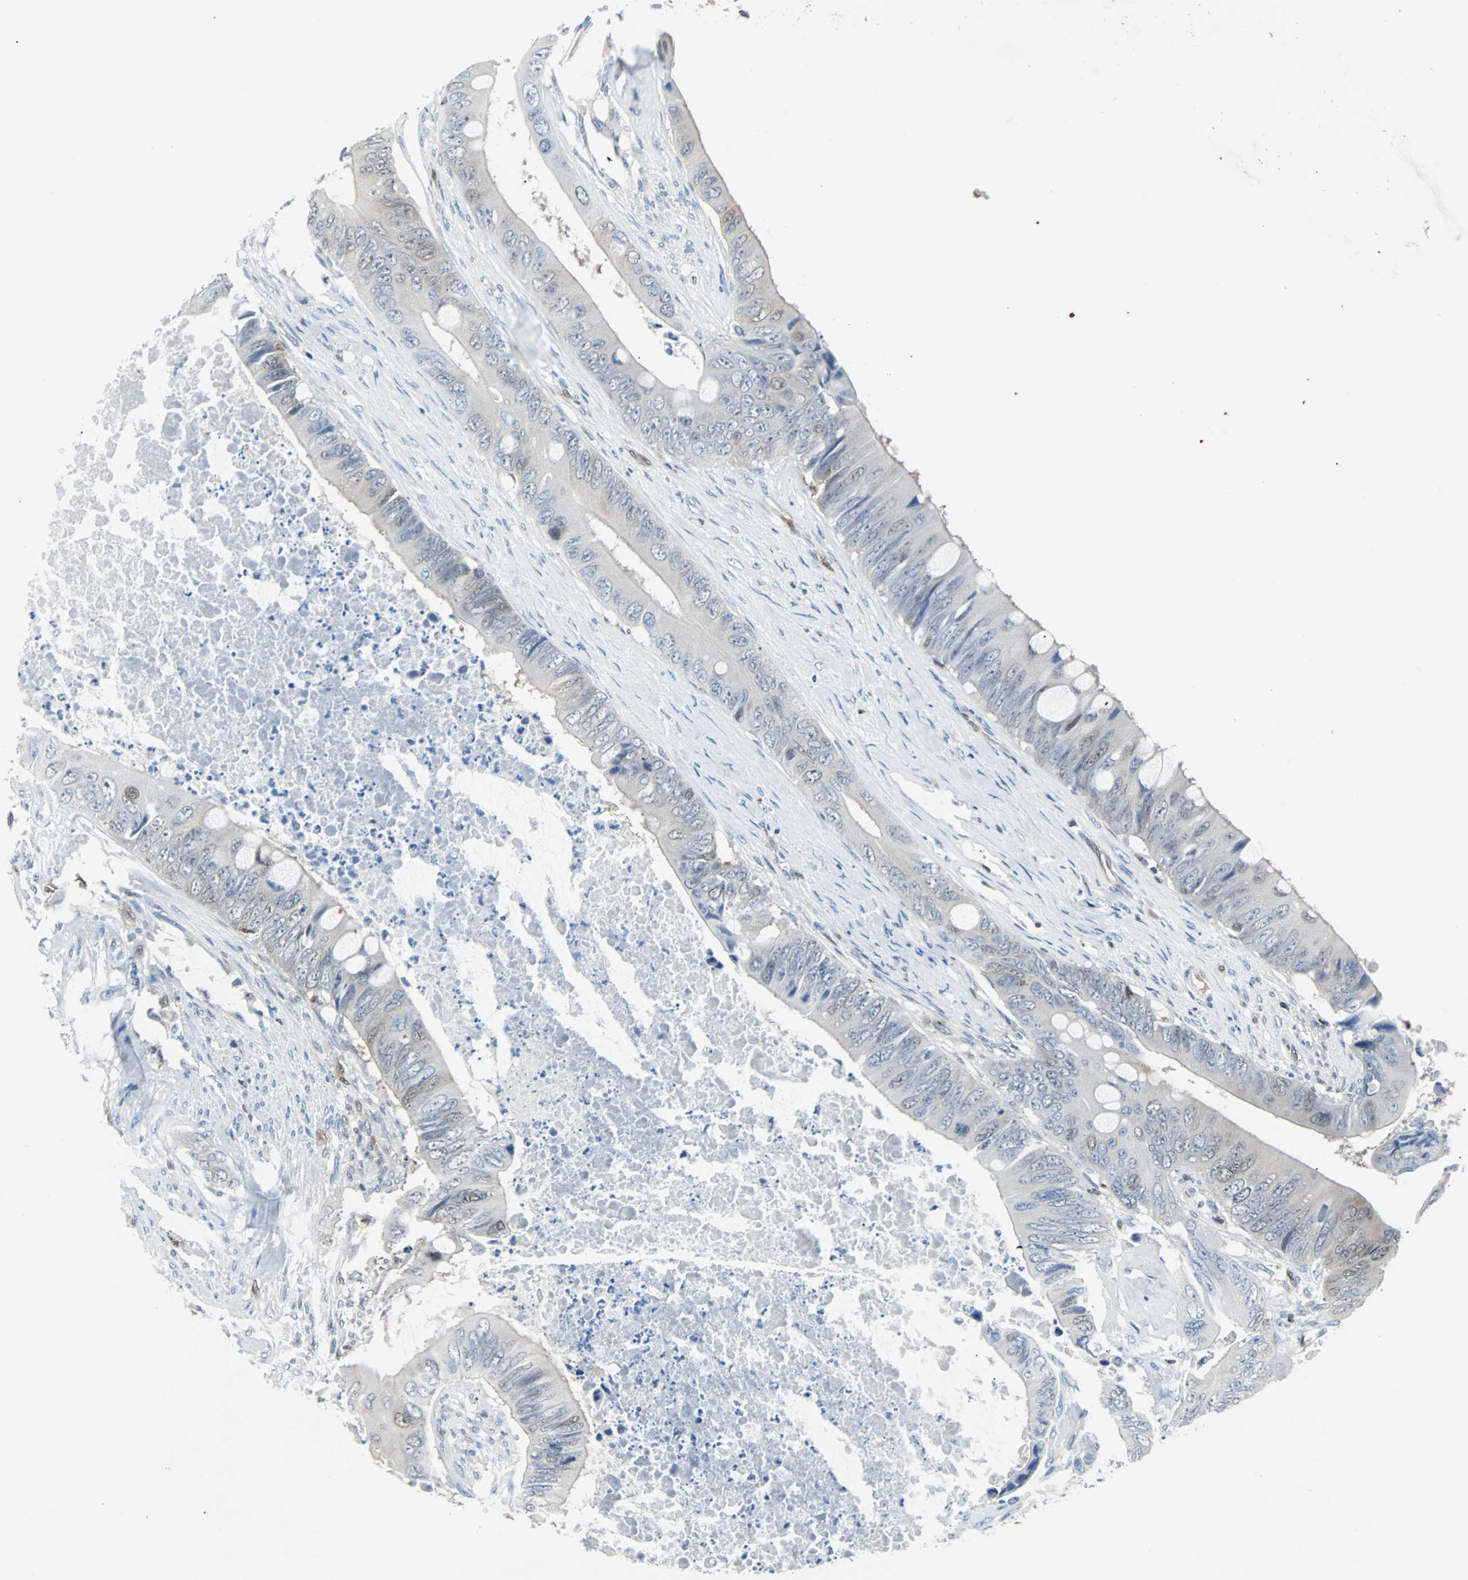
{"staining": {"intensity": "weak", "quantity": "<25%", "location": "nuclear"}, "tissue": "colorectal cancer", "cell_type": "Tumor cells", "image_type": "cancer", "snomed": [{"axis": "morphology", "description": "Adenocarcinoma, NOS"}, {"axis": "topography", "description": "Rectum"}], "caption": "This micrograph is of adenocarcinoma (colorectal) stained with immunohistochemistry to label a protein in brown with the nuclei are counter-stained blue. There is no staining in tumor cells.", "gene": "MAP2K6", "patient": {"sex": "female", "age": 77}}